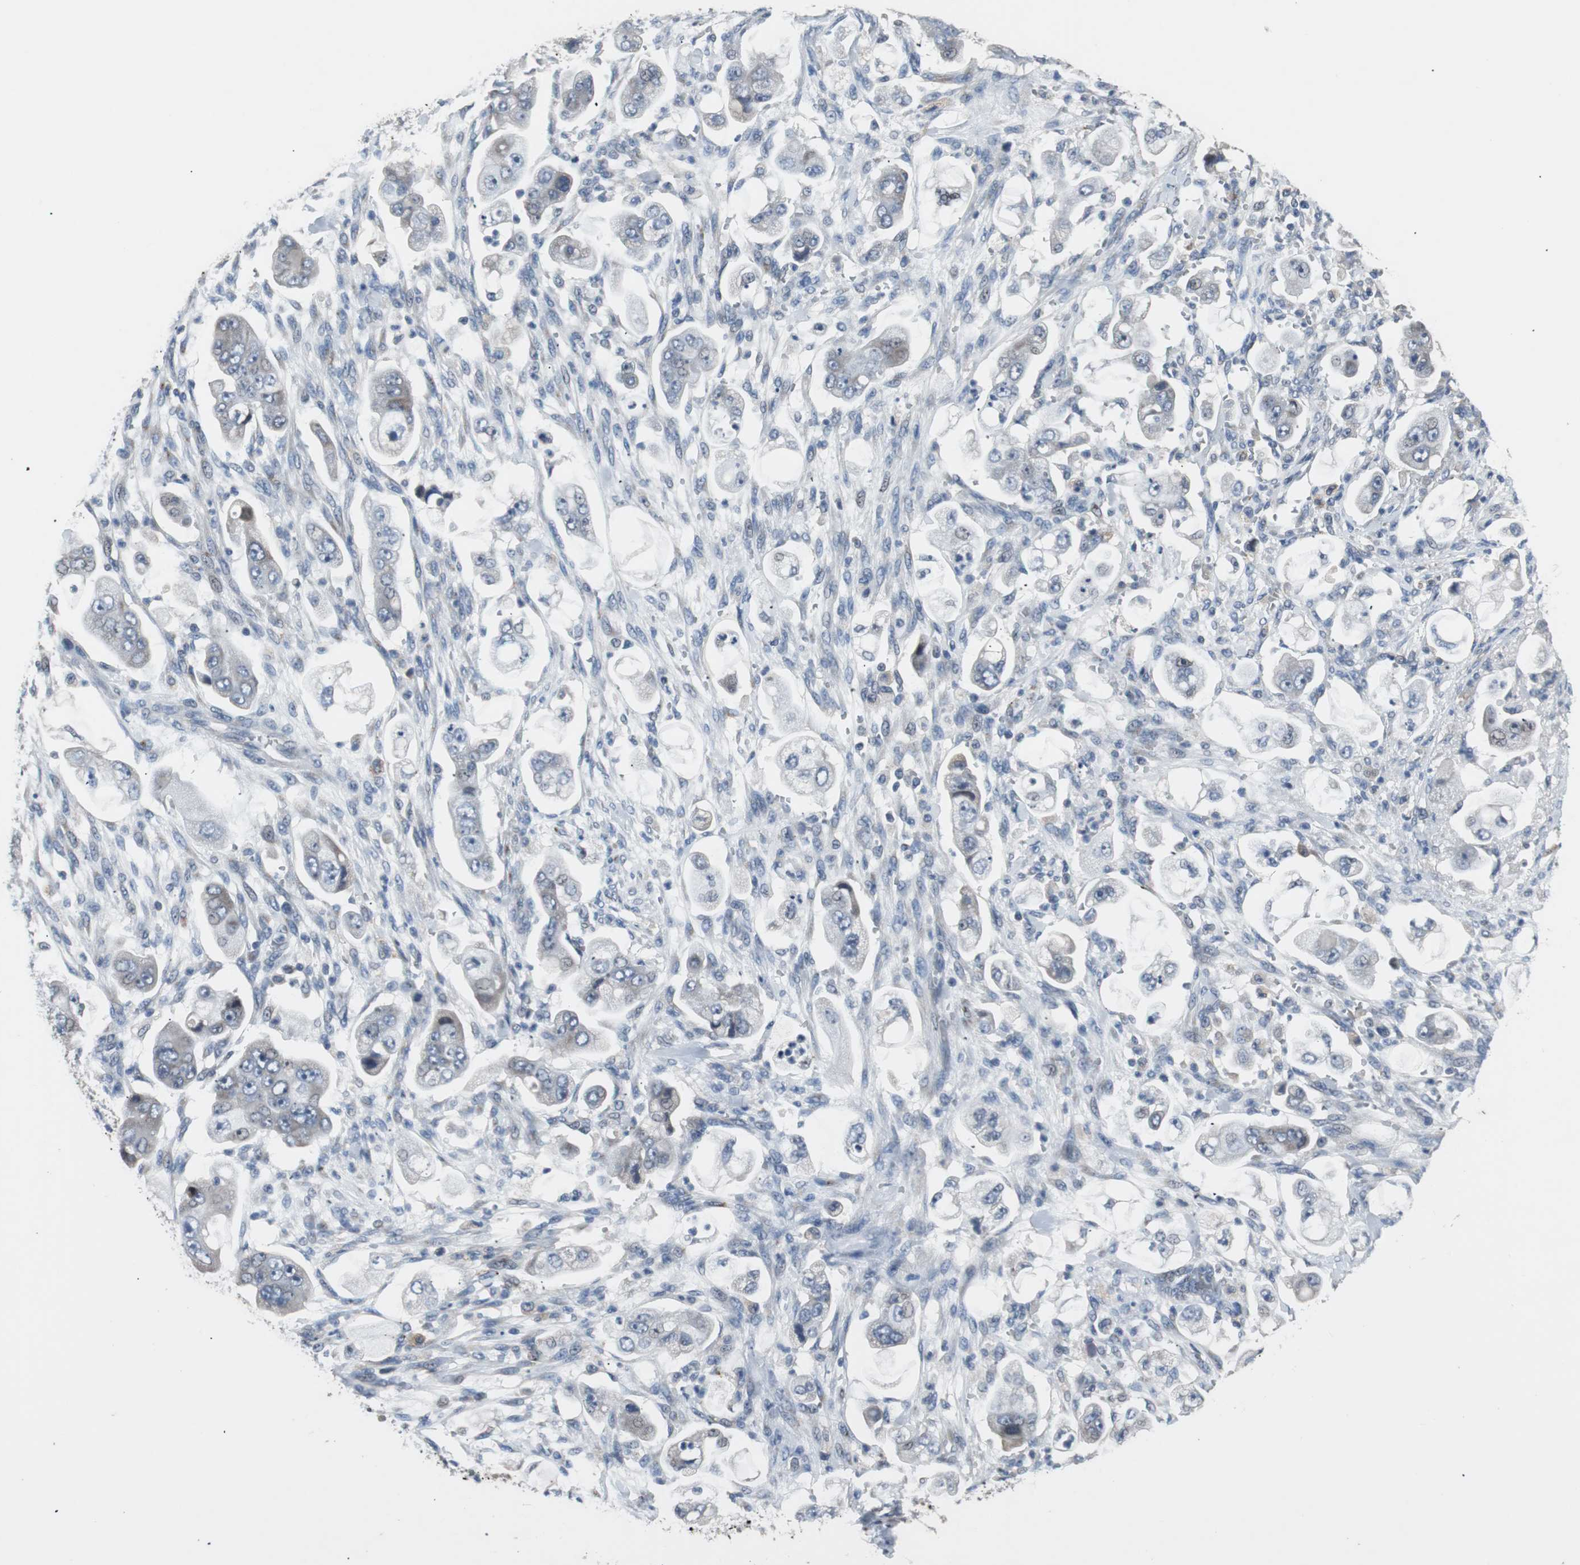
{"staining": {"intensity": "weak", "quantity": "<25%", "location": "cytoplasmic/membranous"}, "tissue": "stomach cancer", "cell_type": "Tumor cells", "image_type": "cancer", "snomed": [{"axis": "morphology", "description": "Adenocarcinoma, NOS"}, {"axis": "topography", "description": "Stomach"}], "caption": "DAB immunohistochemical staining of stomach cancer displays no significant positivity in tumor cells.", "gene": "PCYT1B", "patient": {"sex": "male", "age": 62}}